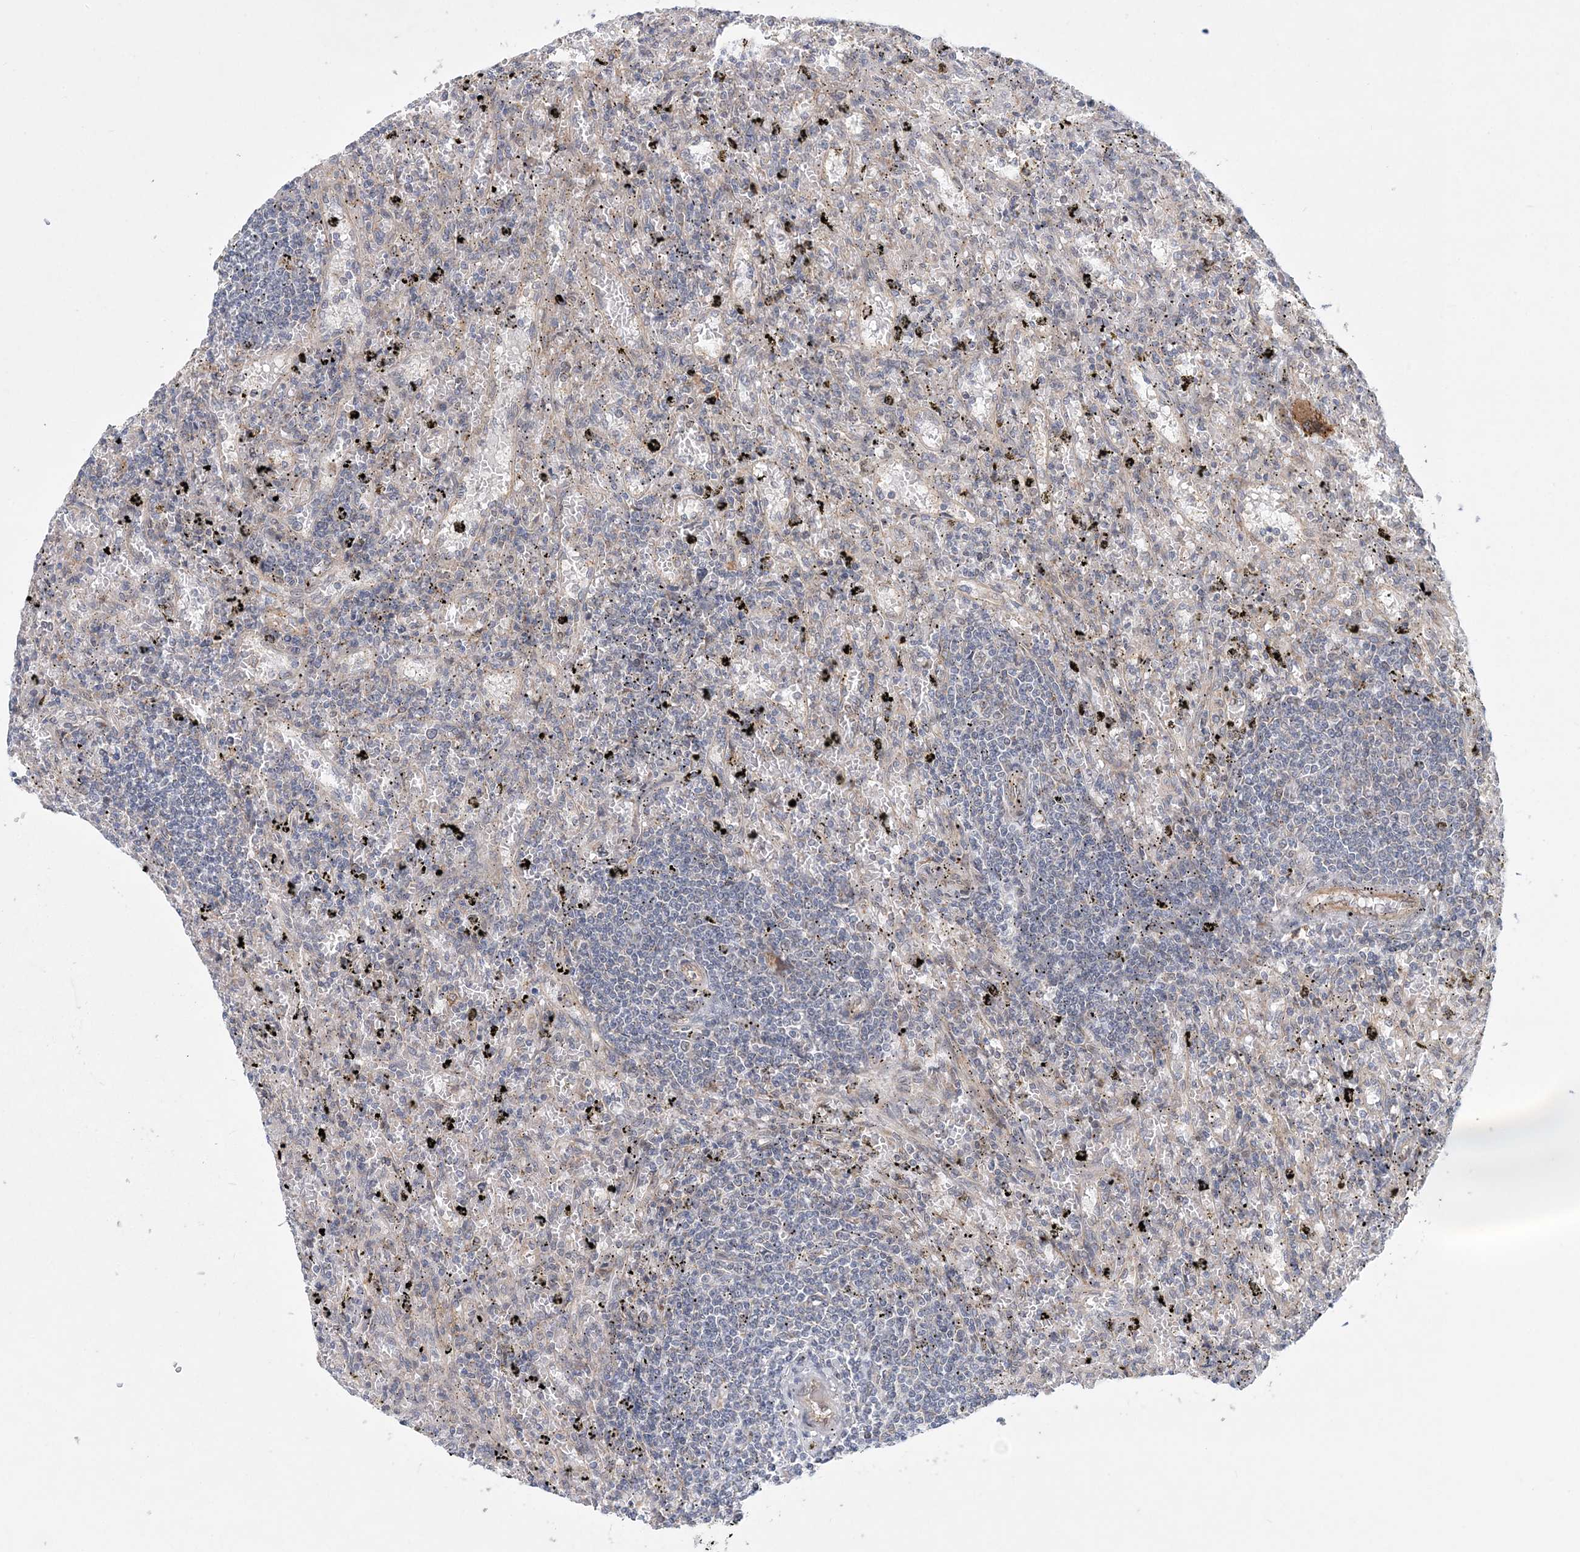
{"staining": {"intensity": "negative", "quantity": "none", "location": "none"}, "tissue": "lymphoma", "cell_type": "Tumor cells", "image_type": "cancer", "snomed": [{"axis": "morphology", "description": "Malignant lymphoma, non-Hodgkin's type, Low grade"}, {"axis": "topography", "description": "Spleen"}], "caption": "Immunohistochemical staining of human lymphoma reveals no significant positivity in tumor cells.", "gene": "PCYOX1L", "patient": {"sex": "male", "age": 76}}